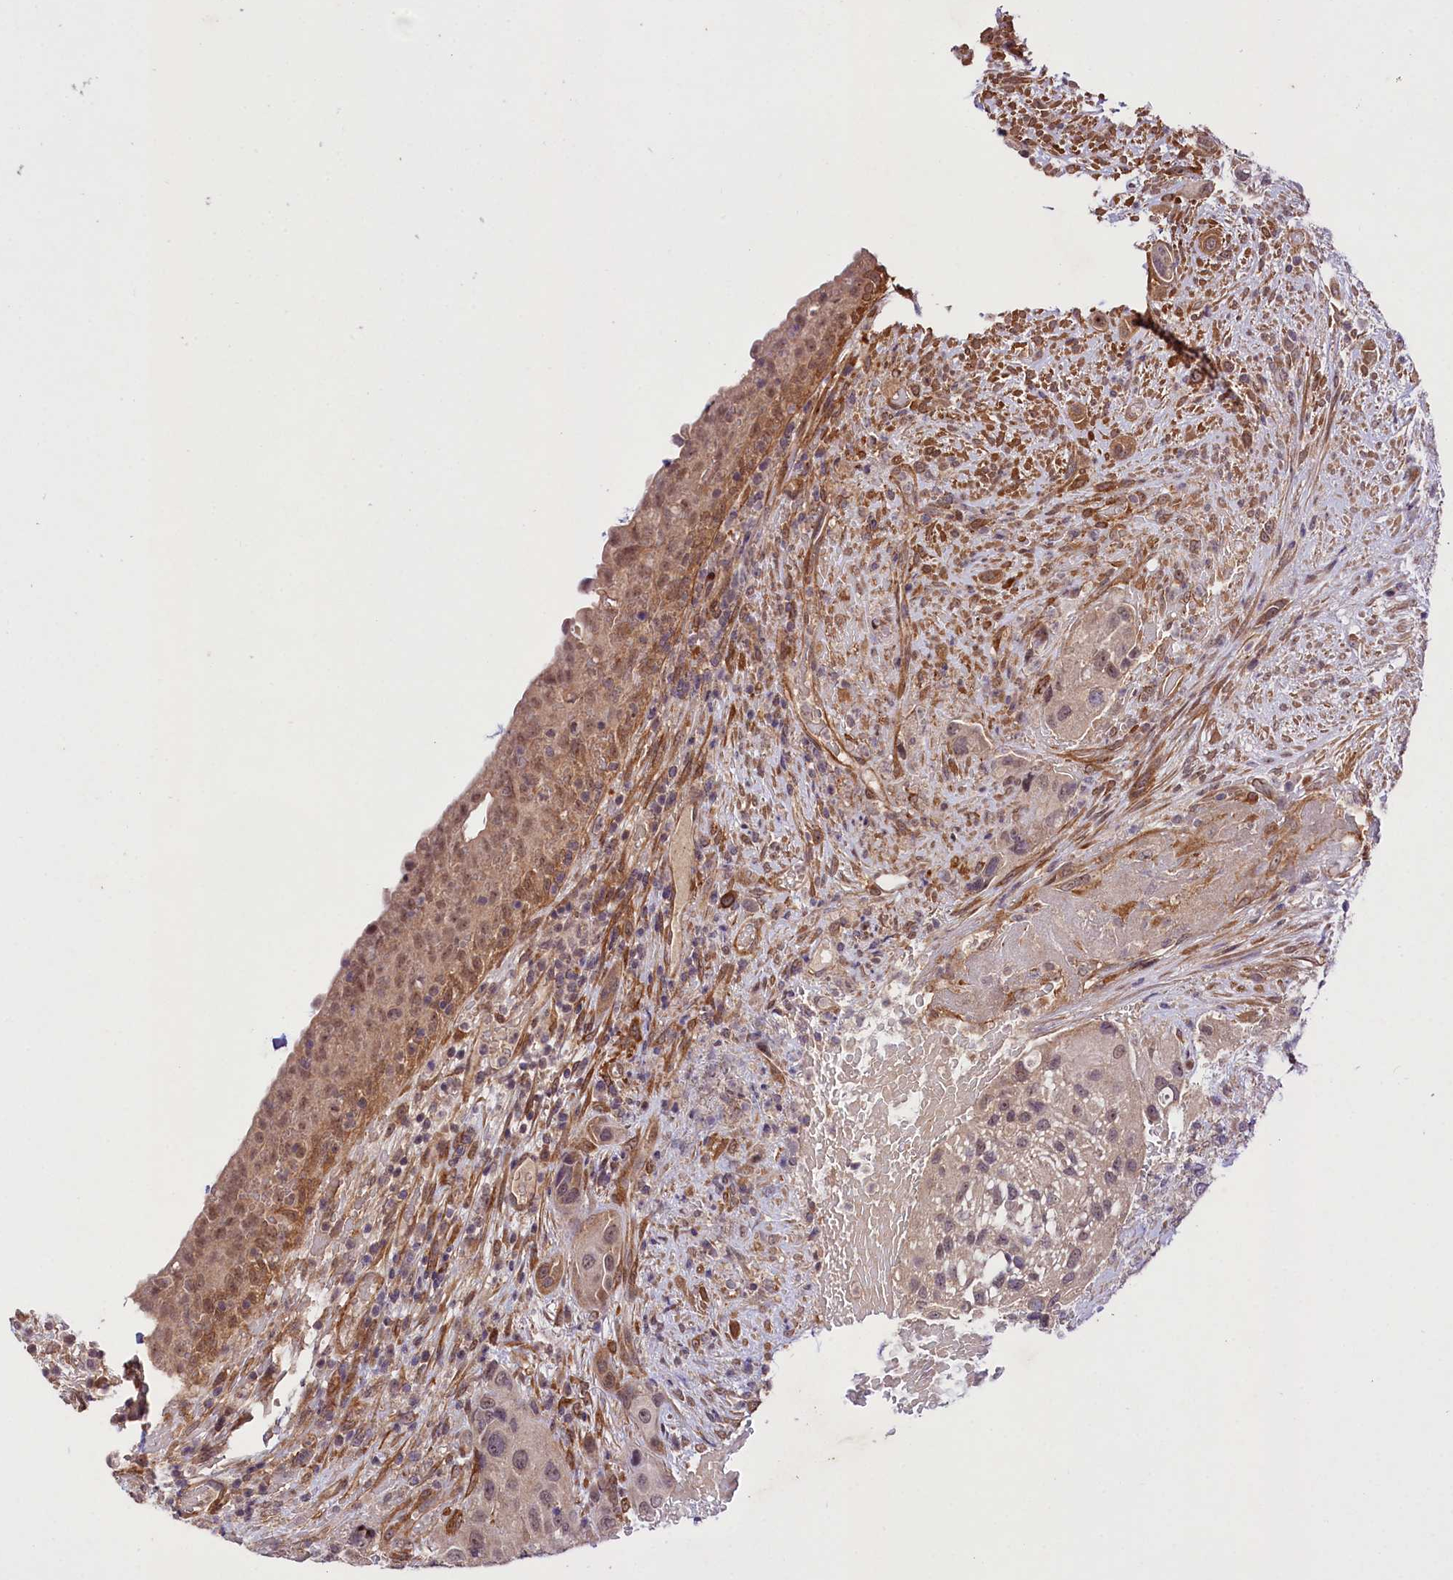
{"staining": {"intensity": "negative", "quantity": "none", "location": "none"}, "tissue": "urothelial cancer", "cell_type": "Tumor cells", "image_type": "cancer", "snomed": [{"axis": "morphology", "description": "Normal tissue, NOS"}, {"axis": "morphology", "description": "Urothelial carcinoma, High grade"}, {"axis": "topography", "description": "Vascular tissue"}, {"axis": "topography", "description": "Urinary bladder"}], "caption": "Photomicrograph shows no significant protein positivity in tumor cells of urothelial cancer.", "gene": "PHLDB1", "patient": {"sex": "female", "age": 56}}